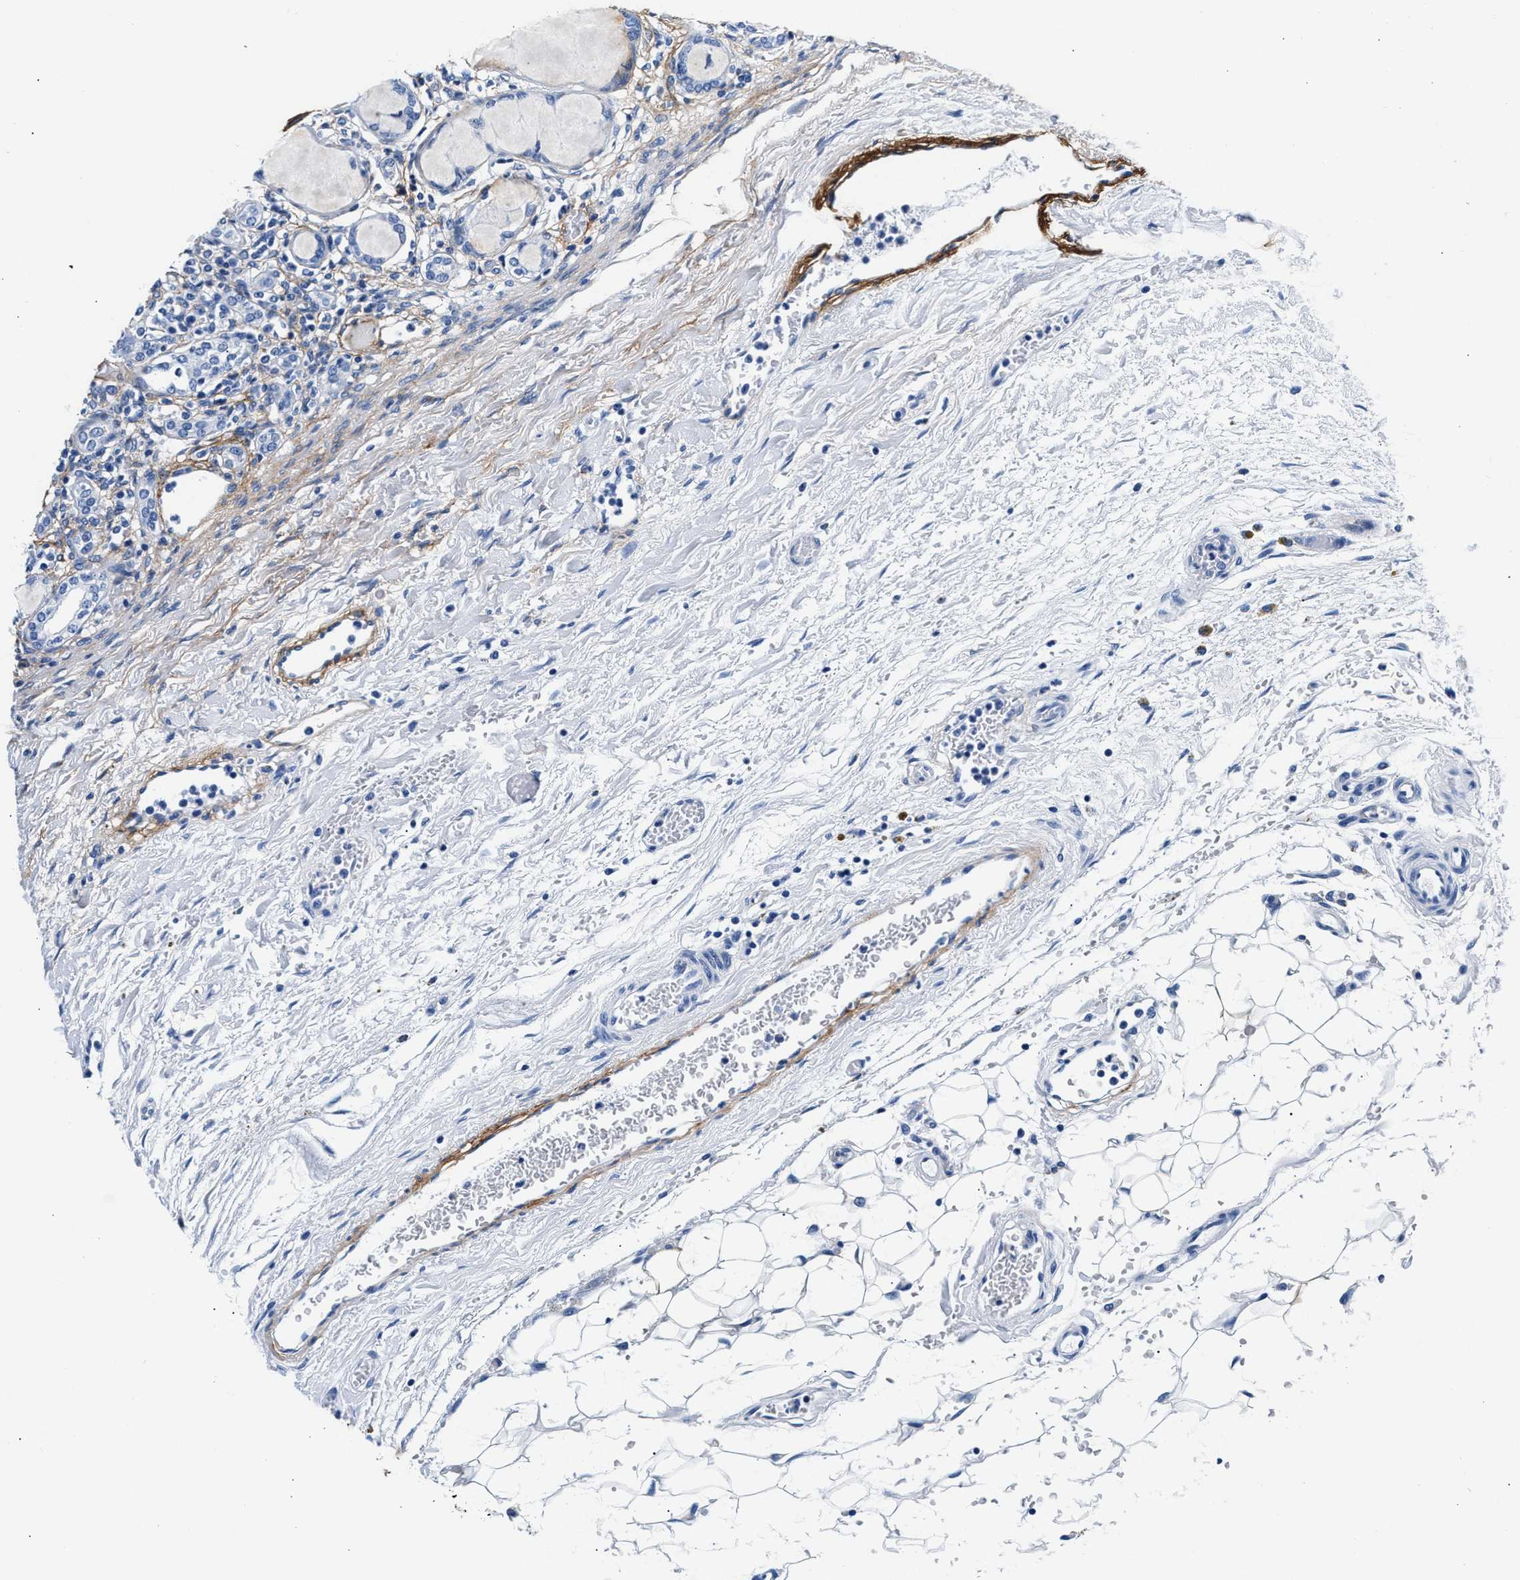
{"staining": {"intensity": "negative", "quantity": "none", "location": "none"}, "tissue": "kidney", "cell_type": "Cells in glomeruli", "image_type": "normal", "snomed": [{"axis": "morphology", "description": "Normal tissue, NOS"}, {"axis": "topography", "description": "Kidney"}], "caption": "A photomicrograph of kidney stained for a protein reveals no brown staining in cells in glomeruli.", "gene": "TNR", "patient": {"sex": "male", "age": 7}}